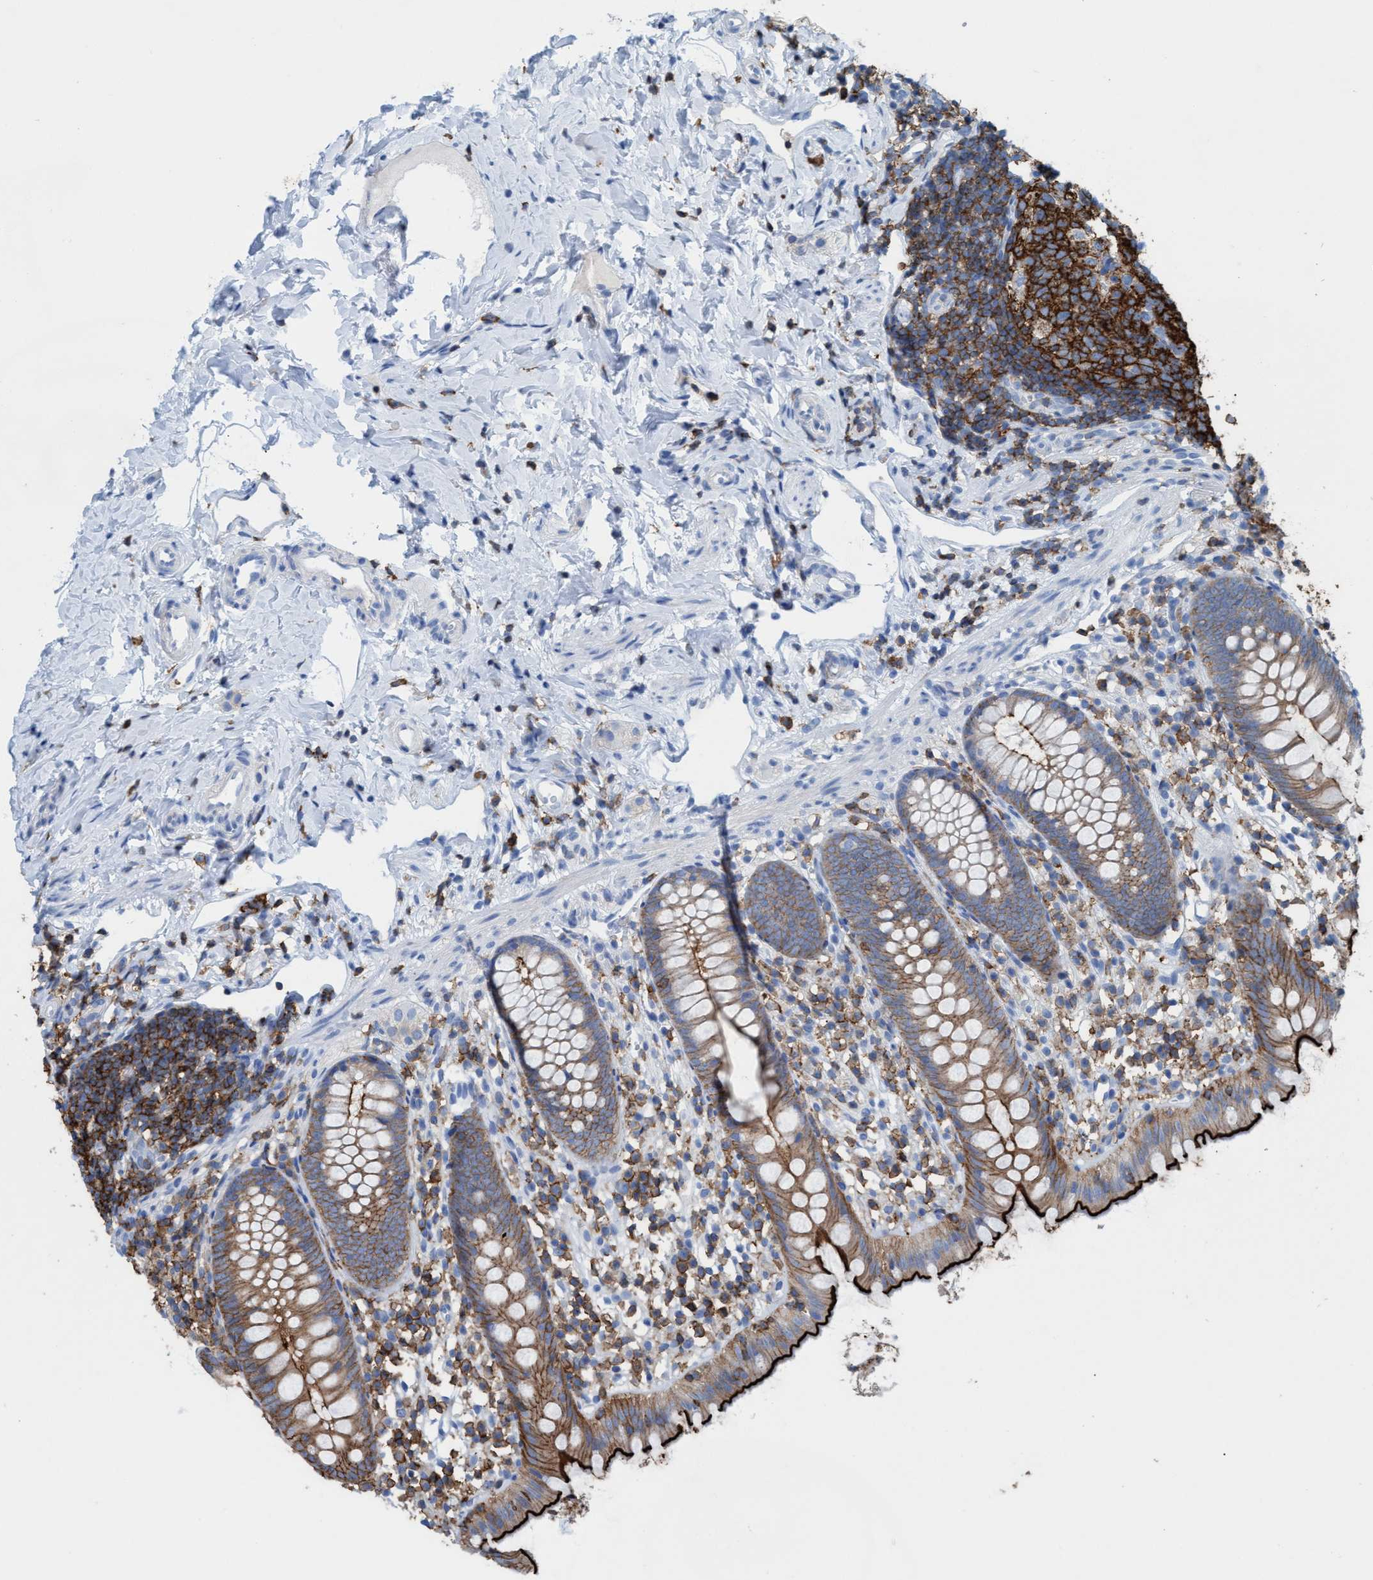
{"staining": {"intensity": "moderate", "quantity": ">75%", "location": "cytoplasmic/membranous"}, "tissue": "appendix", "cell_type": "Glandular cells", "image_type": "normal", "snomed": [{"axis": "morphology", "description": "Normal tissue, NOS"}, {"axis": "topography", "description": "Appendix"}], "caption": "Immunohistochemical staining of normal appendix reveals medium levels of moderate cytoplasmic/membranous expression in about >75% of glandular cells. (Brightfield microscopy of DAB IHC at high magnification).", "gene": "EZR", "patient": {"sex": "female", "age": 20}}